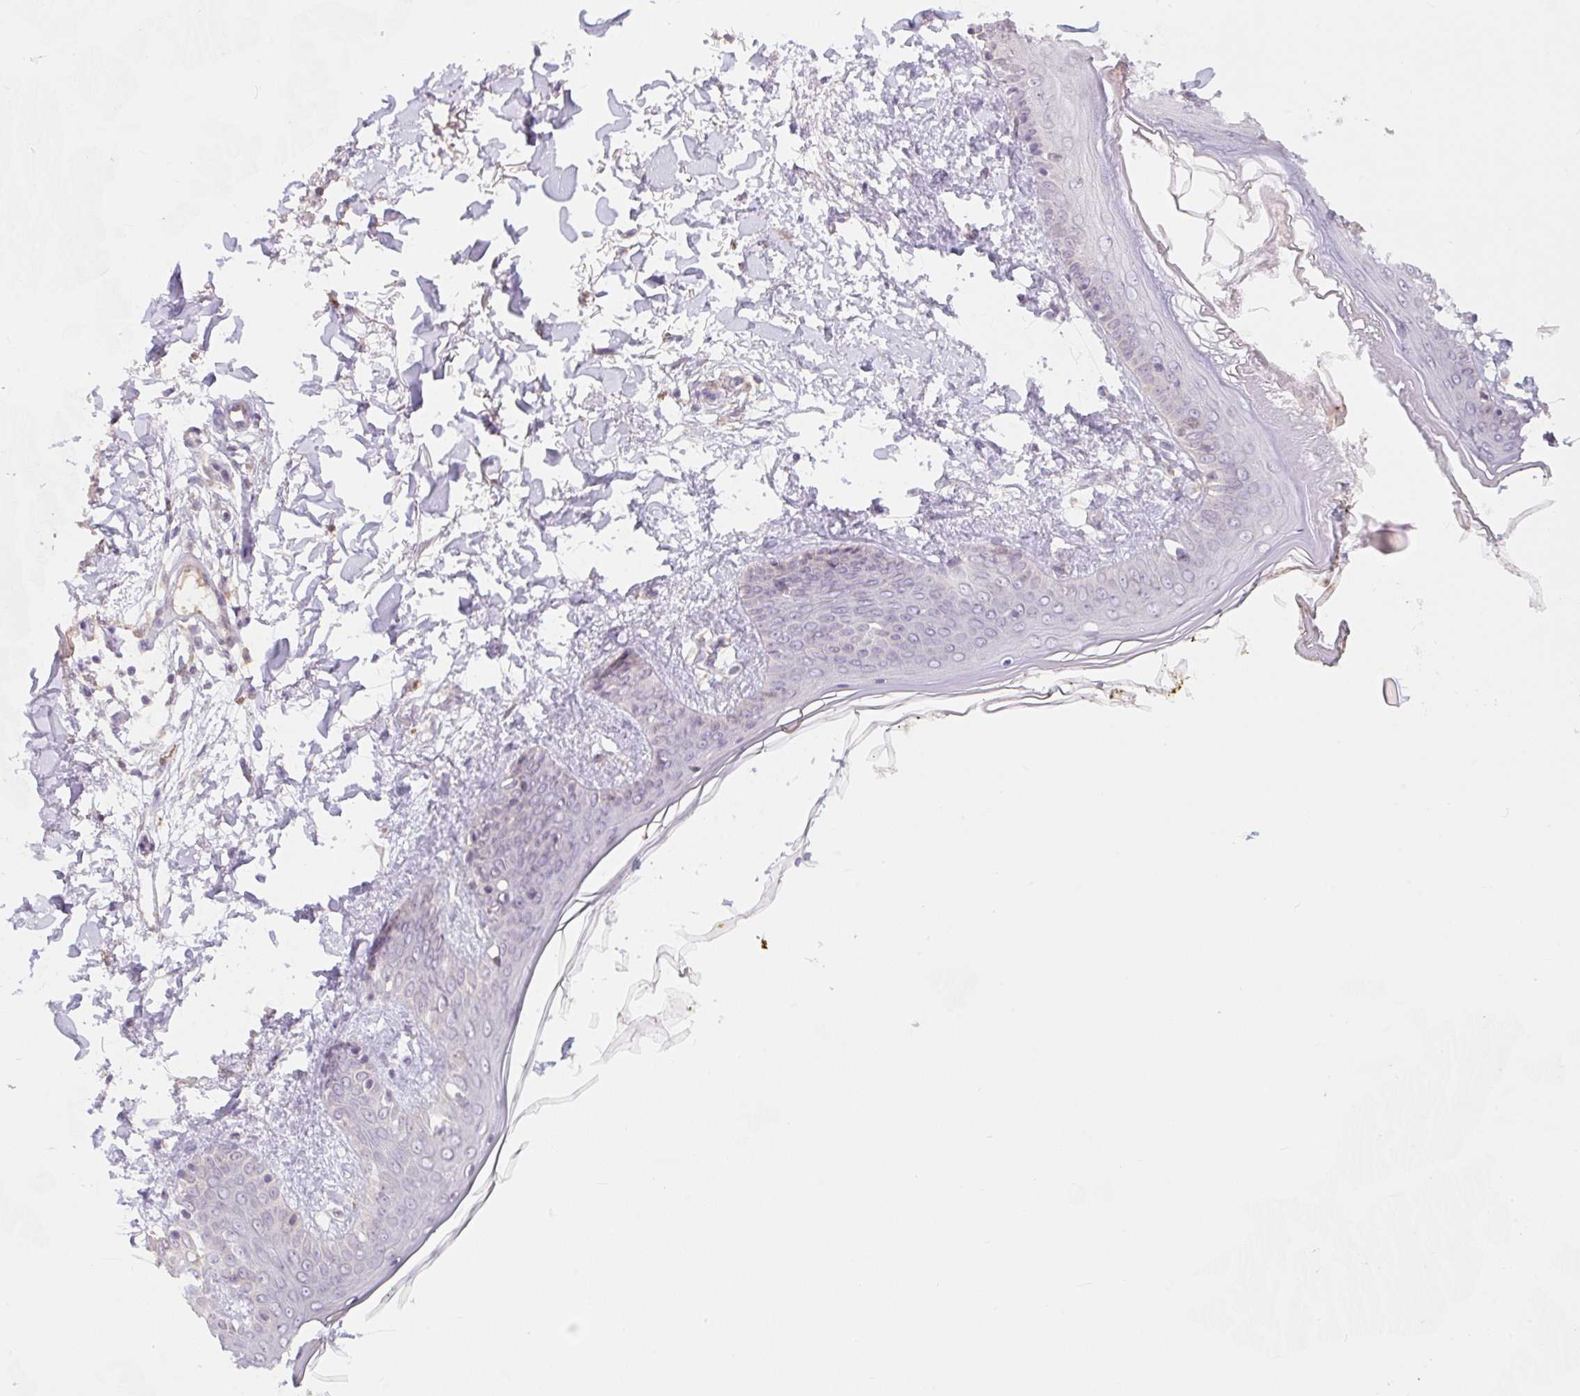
{"staining": {"intensity": "negative", "quantity": "none", "location": "none"}, "tissue": "skin", "cell_type": "Fibroblasts", "image_type": "normal", "snomed": [{"axis": "morphology", "description": "Normal tissue, NOS"}, {"axis": "topography", "description": "Skin"}], "caption": "Image shows no significant protein positivity in fibroblasts of benign skin.", "gene": "MIA2", "patient": {"sex": "female", "age": 34}}